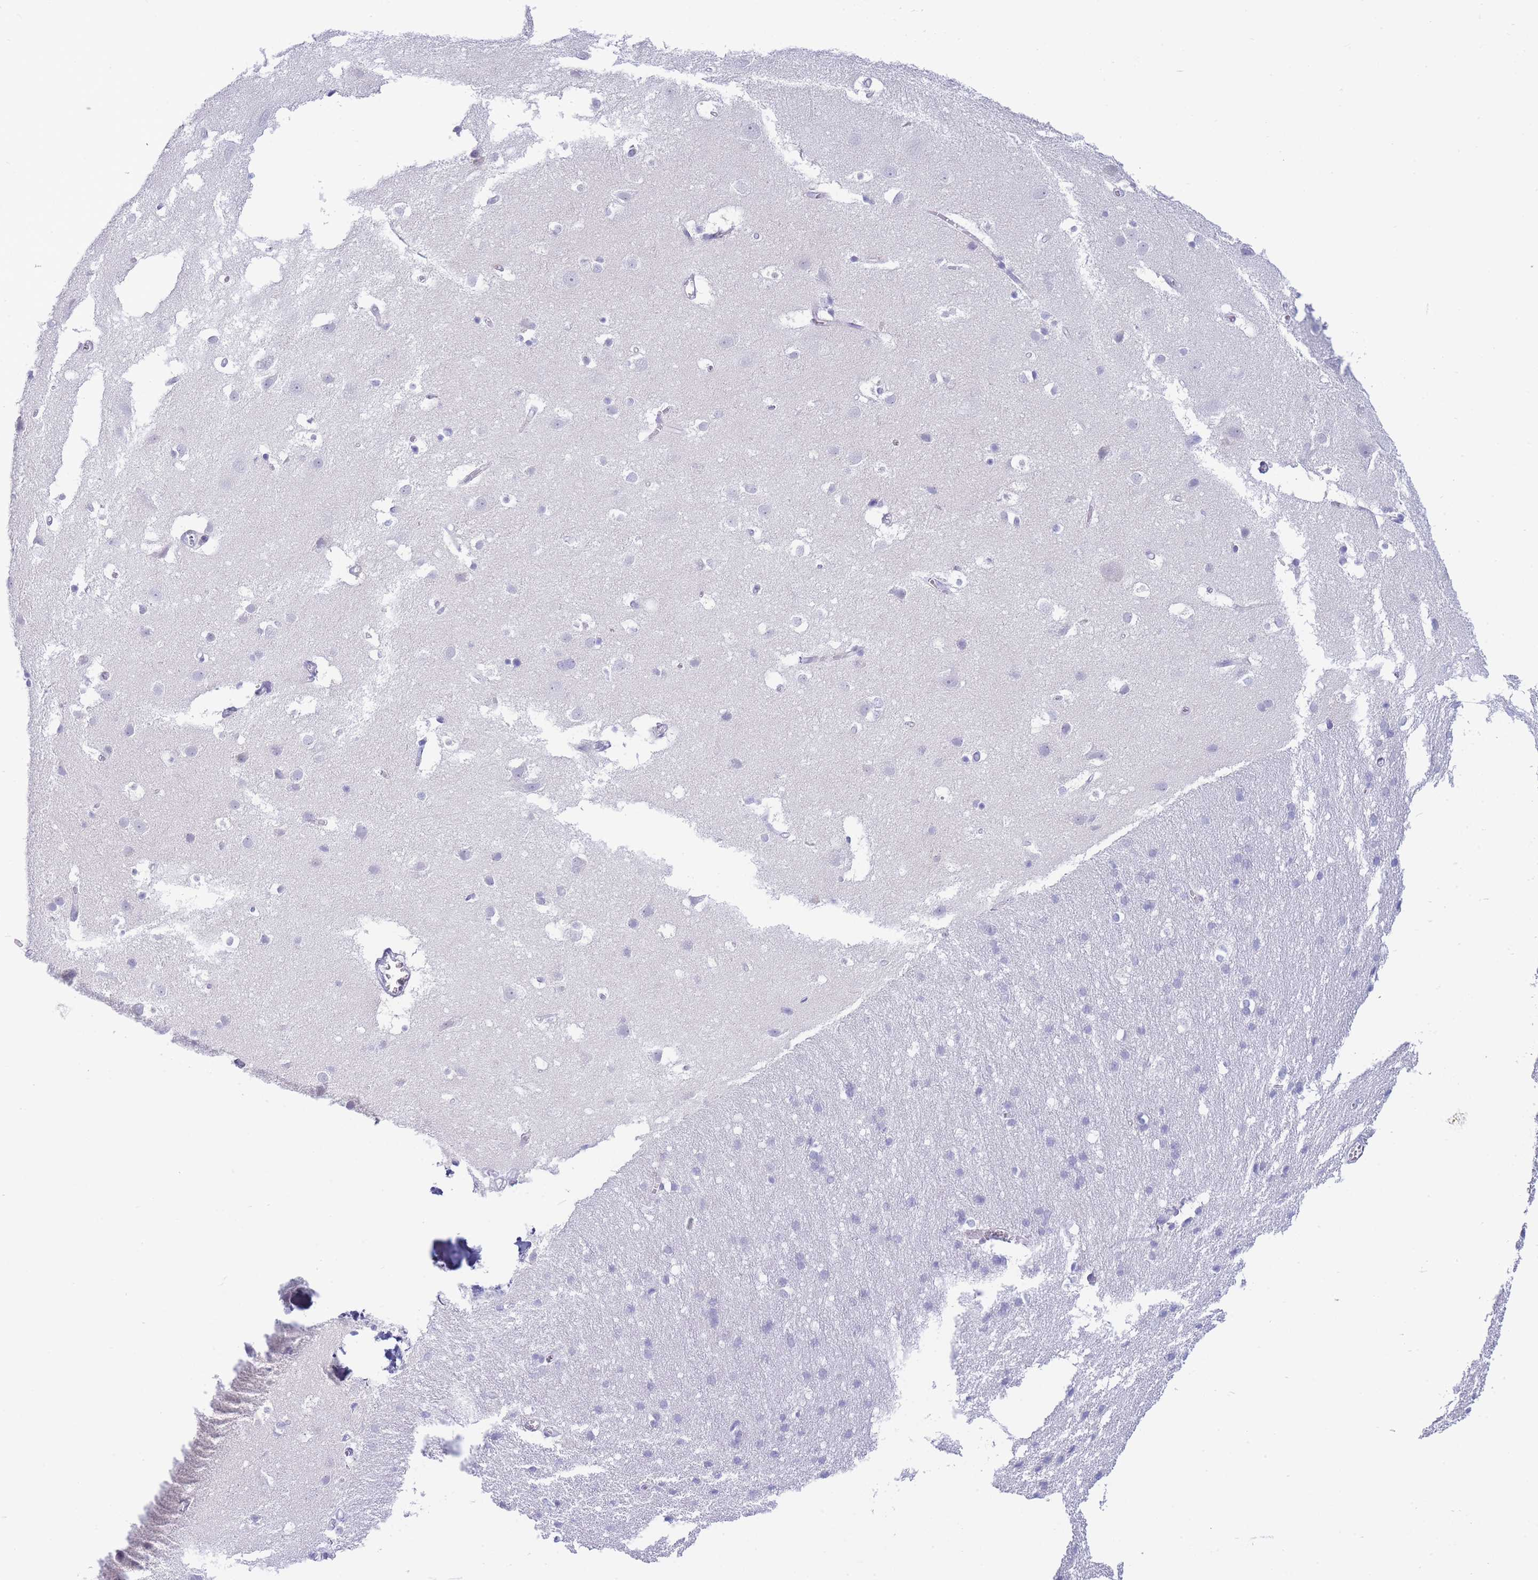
{"staining": {"intensity": "negative", "quantity": "none", "location": "none"}, "tissue": "cerebral cortex", "cell_type": "Endothelial cells", "image_type": "normal", "snomed": [{"axis": "morphology", "description": "Normal tissue, NOS"}, {"axis": "topography", "description": "Cerebral cortex"}], "caption": "DAB immunohistochemical staining of normal cerebral cortex shows no significant positivity in endothelial cells. (Stains: DAB (3,3'-diaminobenzidine) IHC with hematoxylin counter stain, Microscopy: brightfield microscopy at high magnification).", "gene": "ASAP3", "patient": {"sex": "male", "age": 54}}